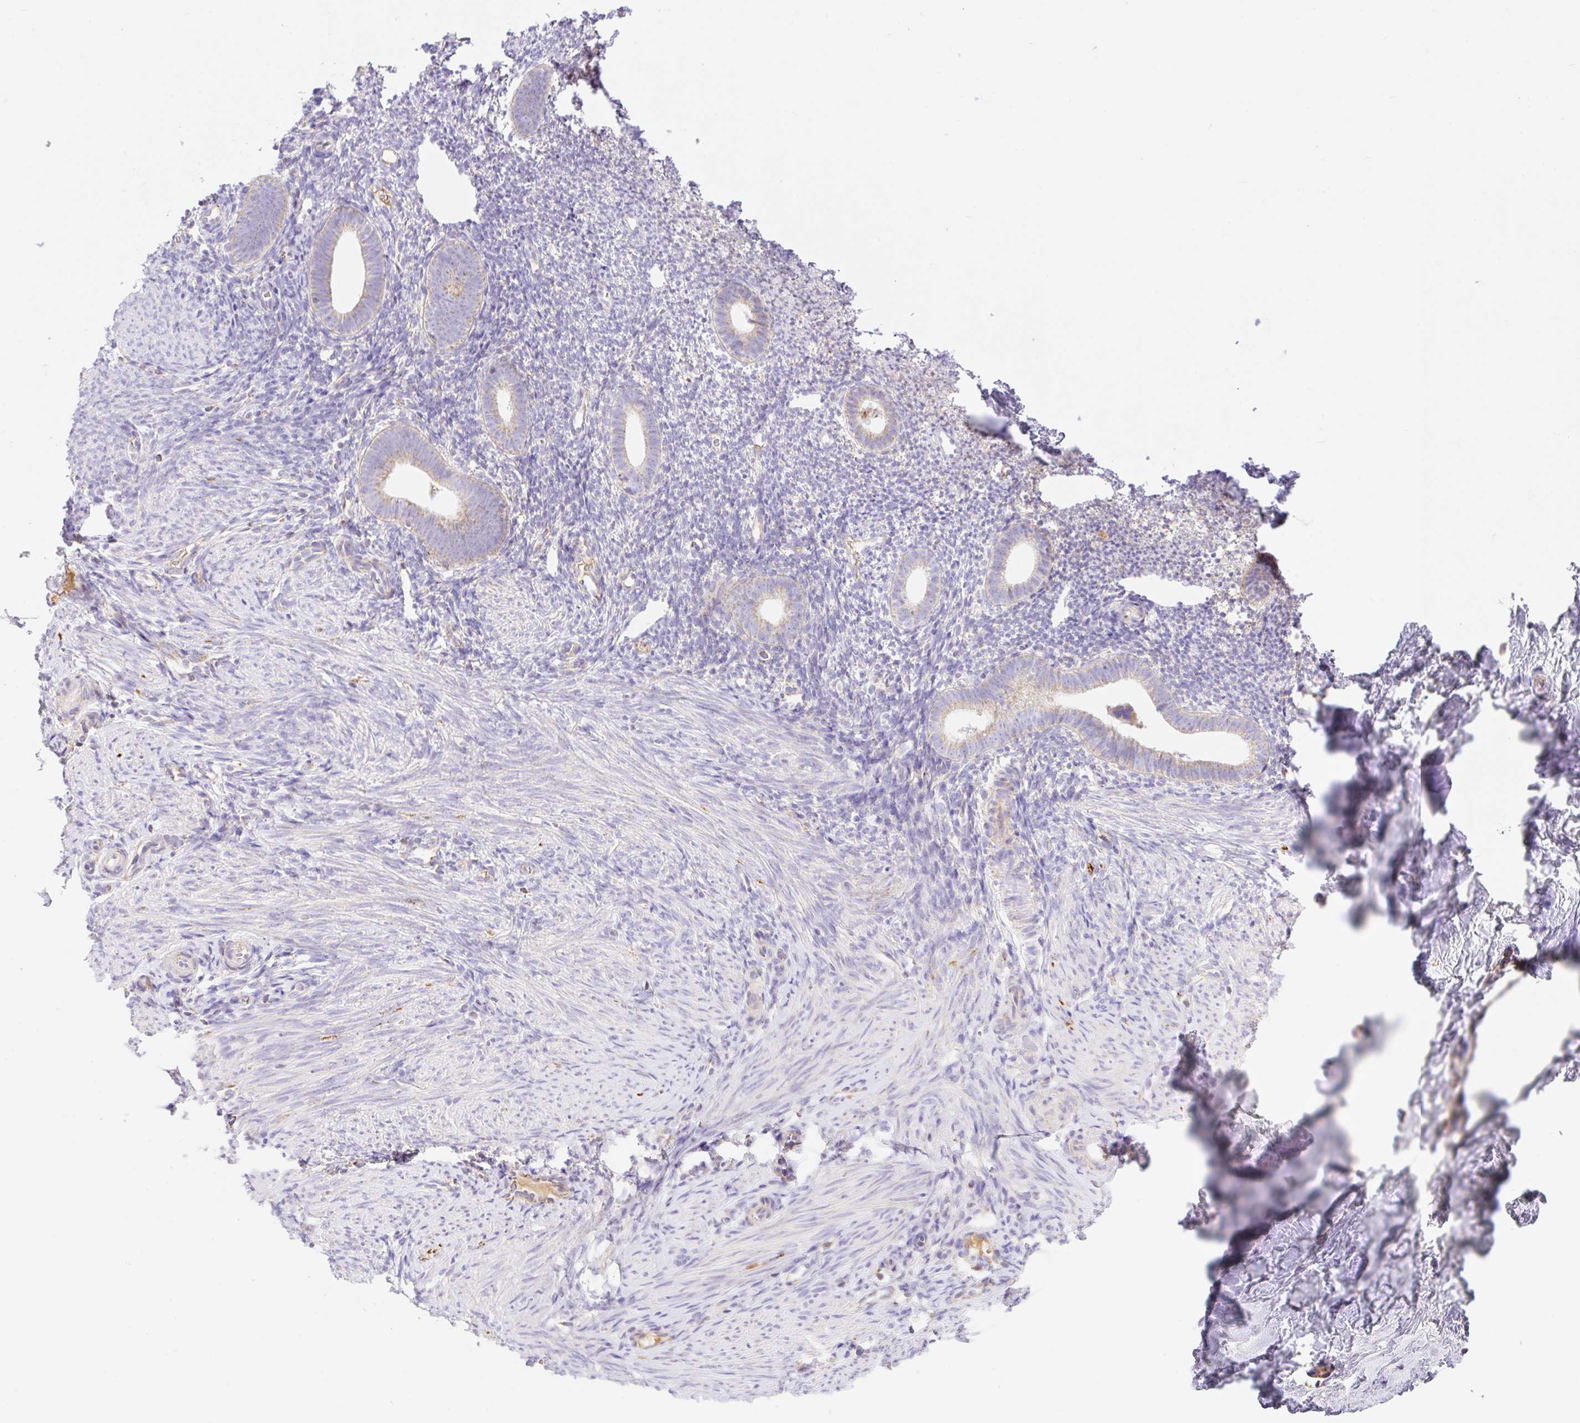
{"staining": {"intensity": "moderate", "quantity": "<25%", "location": "cytoplasmic/membranous"}, "tissue": "endometrium", "cell_type": "Cells in endometrial stroma", "image_type": "normal", "snomed": [{"axis": "morphology", "description": "Normal tissue, NOS"}, {"axis": "topography", "description": "Endometrium"}], "caption": "An immunohistochemistry (IHC) image of unremarkable tissue is shown. Protein staining in brown labels moderate cytoplasmic/membranous positivity in endometrium within cells in endometrial stroma.", "gene": "ETNK2", "patient": {"sex": "female", "age": 39}}